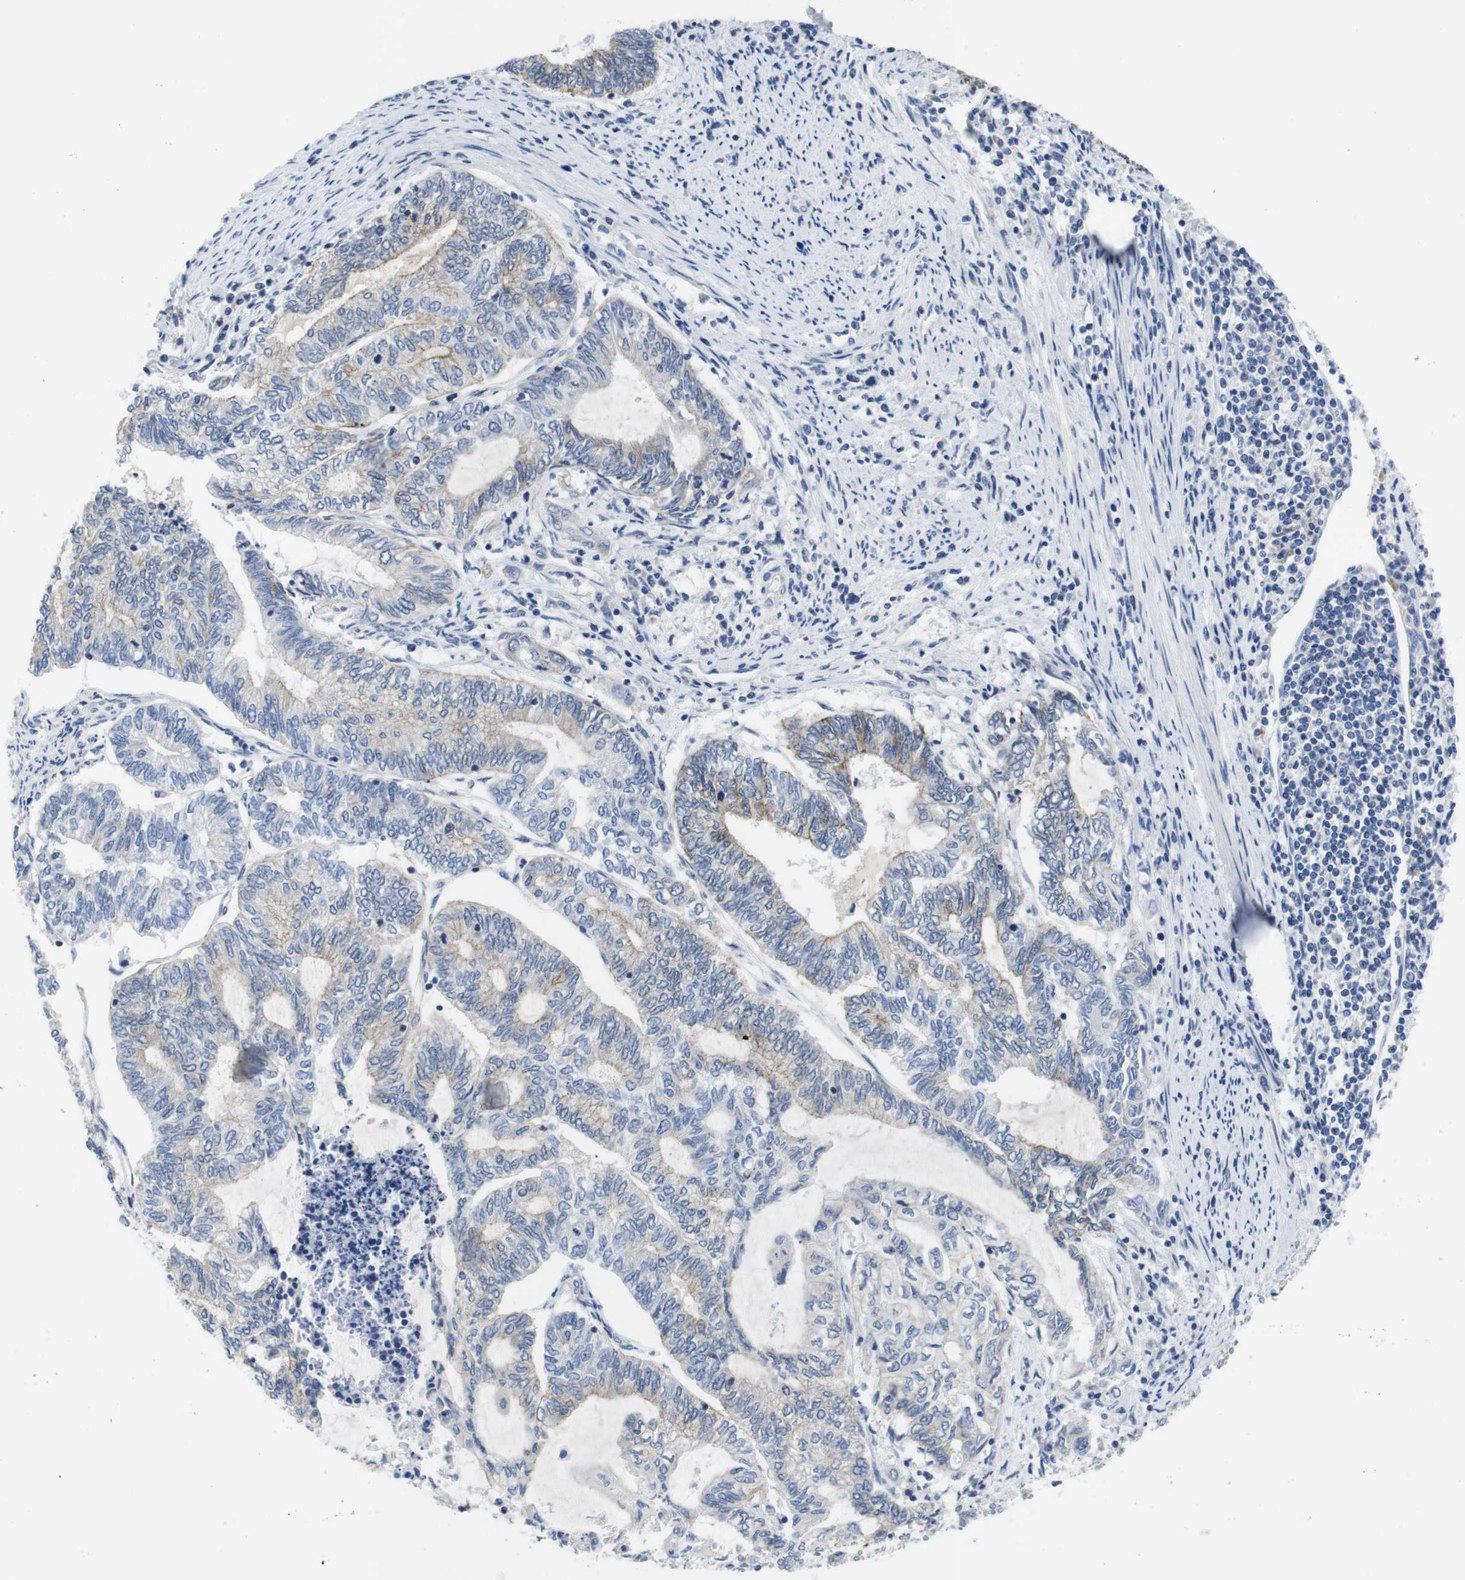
{"staining": {"intensity": "moderate", "quantity": "25%-75%", "location": "cytoplasmic/membranous"}, "tissue": "endometrial cancer", "cell_type": "Tumor cells", "image_type": "cancer", "snomed": [{"axis": "morphology", "description": "Adenocarcinoma, NOS"}, {"axis": "topography", "description": "Uterus"}, {"axis": "topography", "description": "Endometrium"}], "caption": "Moderate cytoplasmic/membranous expression is appreciated in about 25%-75% of tumor cells in endometrial adenocarcinoma.", "gene": "SCRIB", "patient": {"sex": "female", "age": 70}}